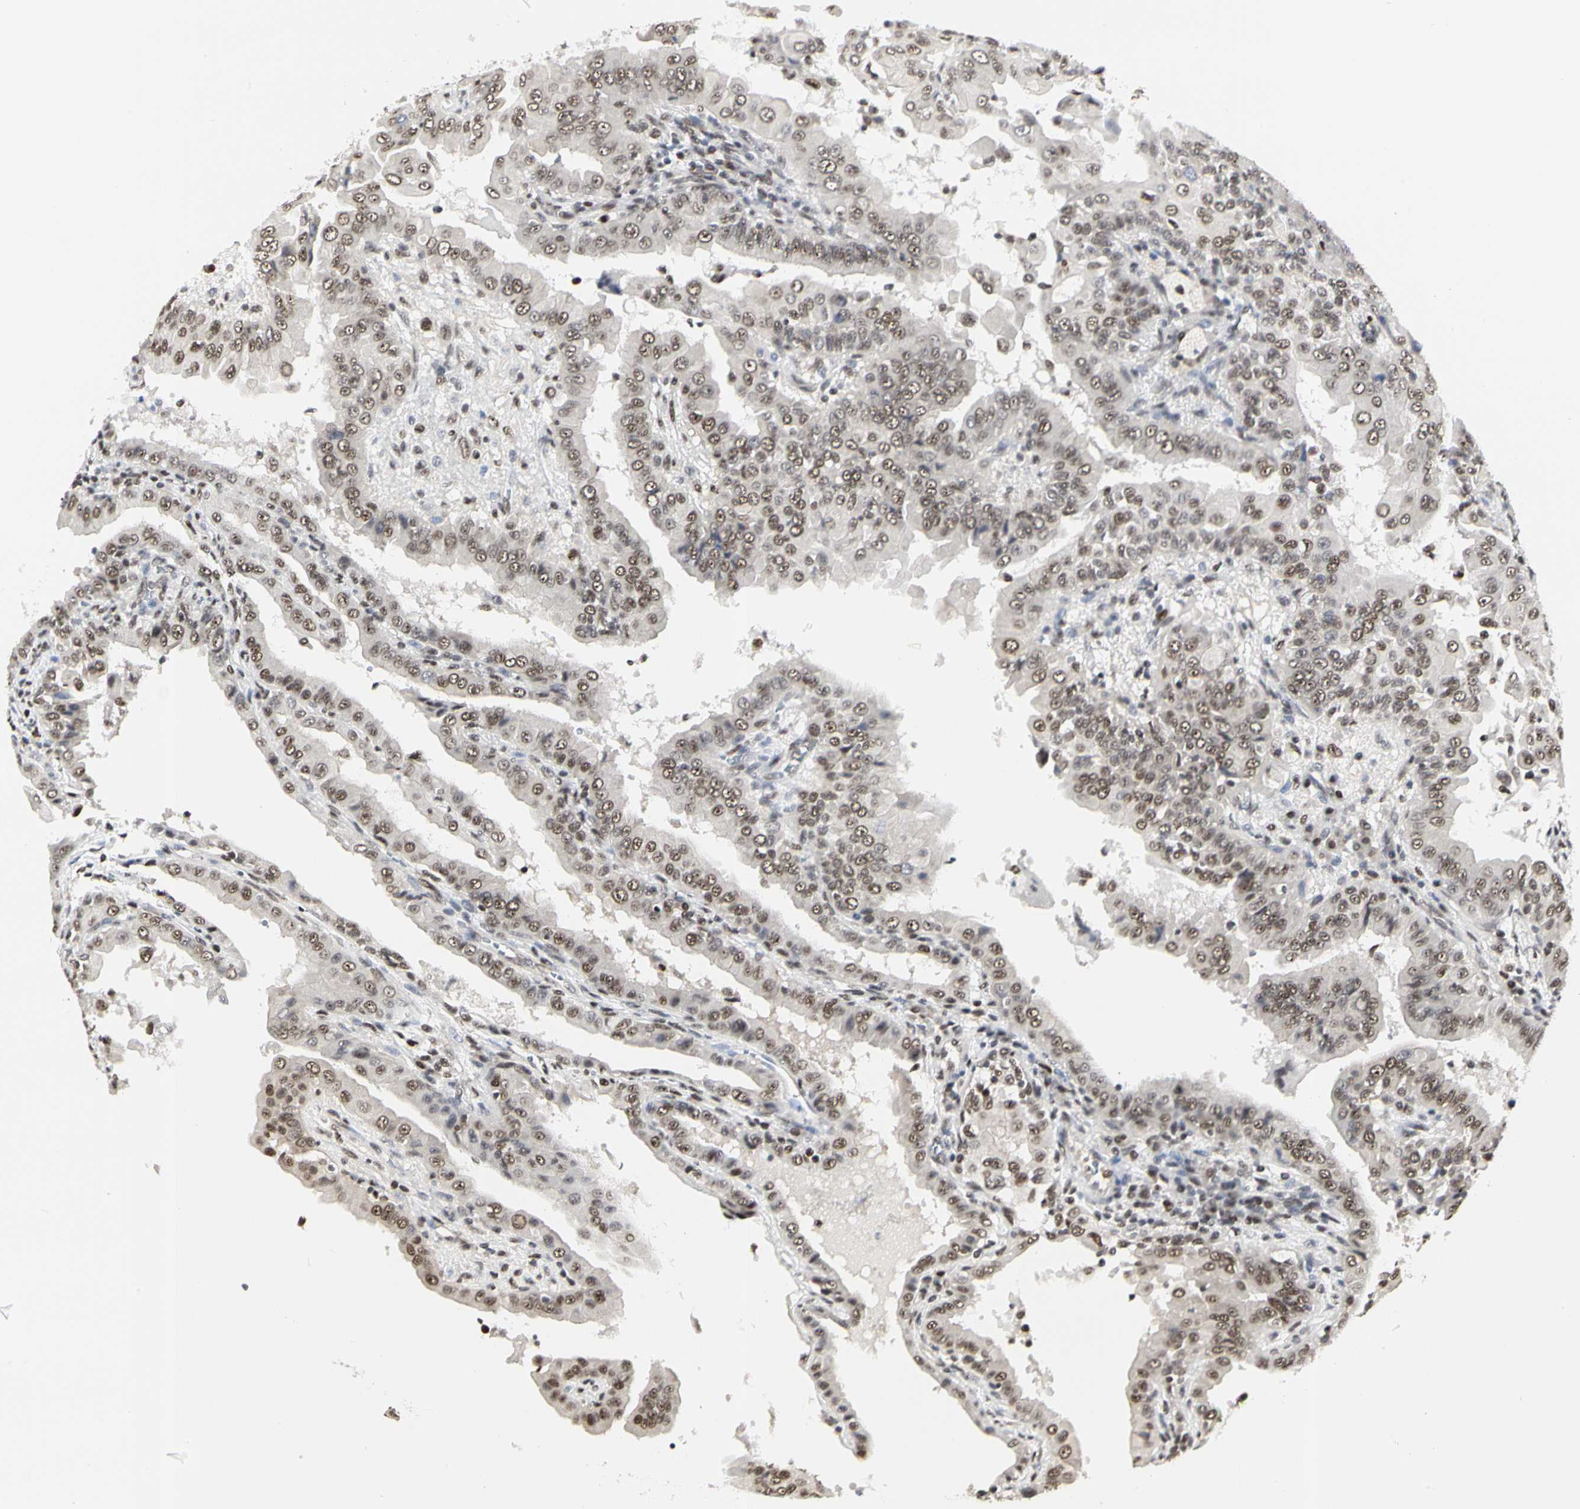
{"staining": {"intensity": "moderate", "quantity": ">75%", "location": "nuclear"}, "tissue": "thyroid cancer", "cell_type": "Tumor cells", "image_type": "cancer", "snomed": [{"axis": "morphology", "description": "Papillary adenocarcinoma, NOS"}, {"axis": "topography", "description": "Thyroid gland"}], "caption": "Human papillary adenocarcinoma (thyroid) stained with a protein marker reveals moderate staining in tumor cells.", "gene": "PRMT3", "patient": {"sex": "male", "age": 33}}